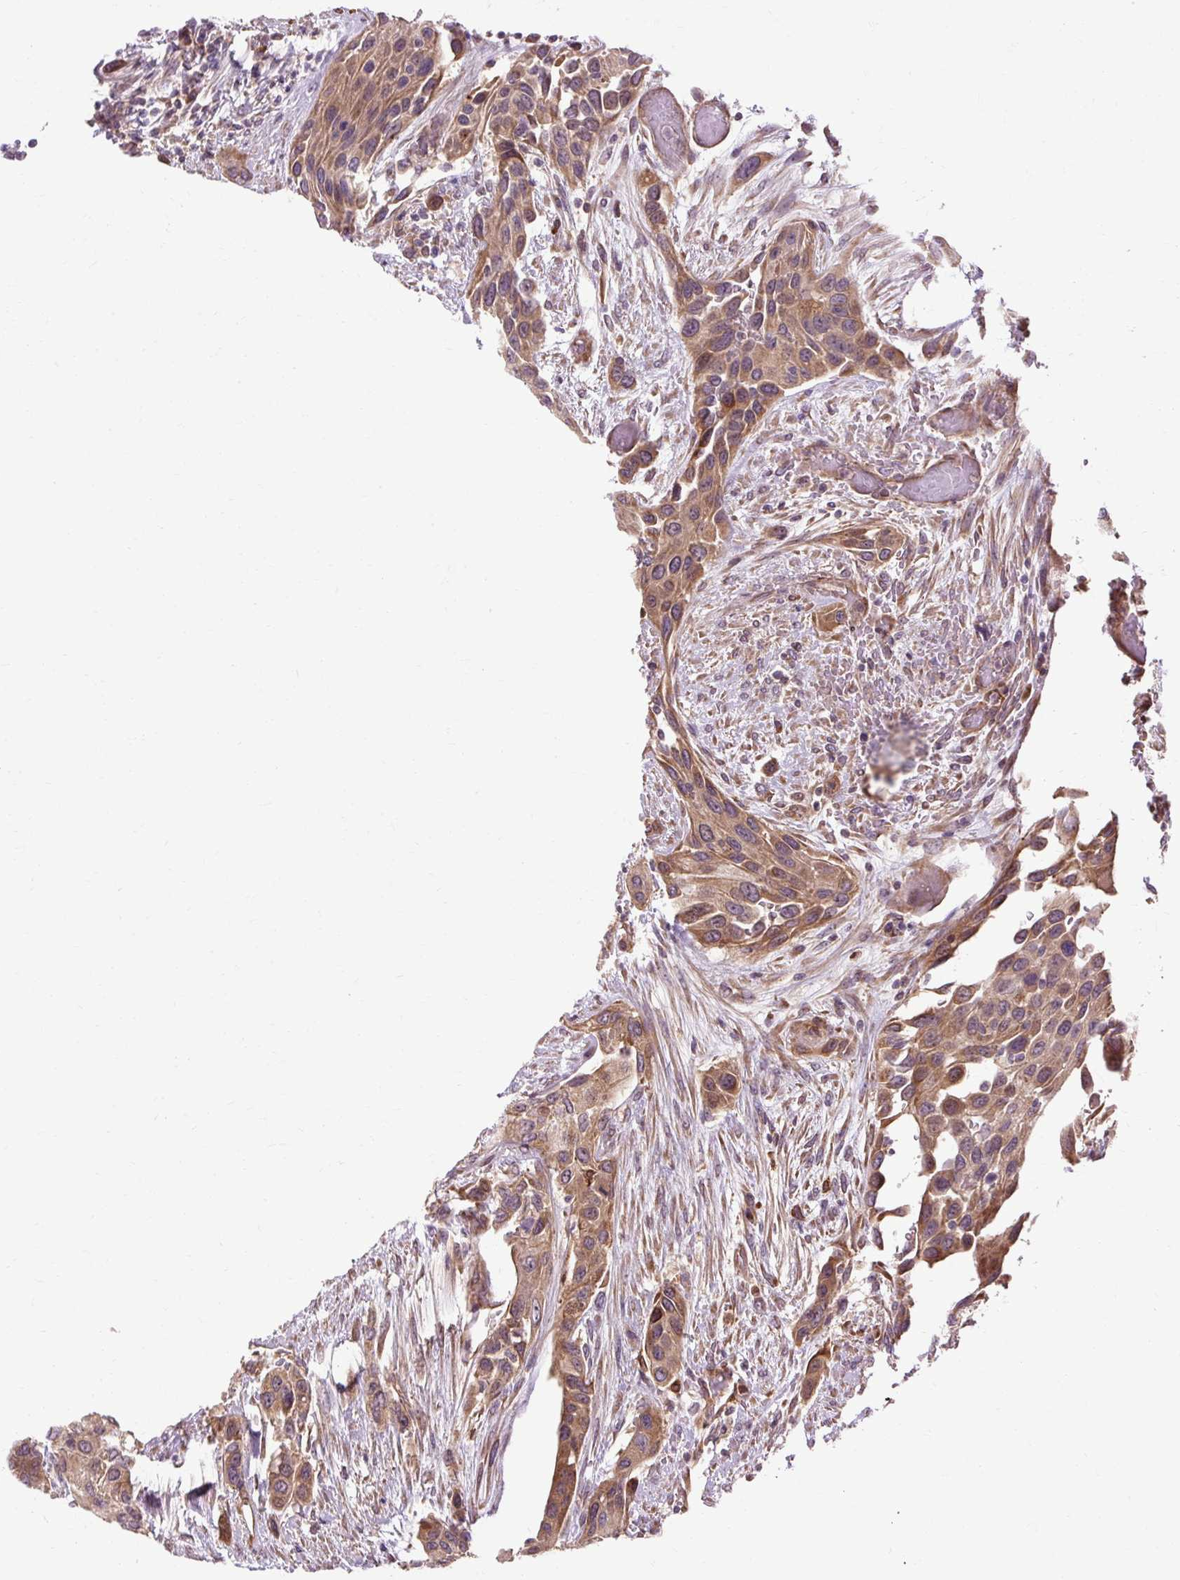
{"staining": {"intensity": "moderate", "quantity": "<25%", "location": "cytoplasmic/membranous"}, "tissue": "urothelial cancer", "cell_type": "Tumor cells", "image_type": "cancer", "snomed": [{"axis": "morphology", "description": "Normal tissue, NOS"}, {"axis": "morphology", "description": "Urothelial carcinoma, High grade"}, {"axis": "topography", "description": "Vascular tissue"}, {"axis": "topography", "description": "Urinary bladder"}], "caption": "About <25% of tumor cells in urothelial carcinoma (high-grade) show moderate cytoplasmic/membranous protein staining as visualized by brown immunohistochemical staining.", "gene": "FLRT1", "patient": {"sex": "female", "age": 56}}